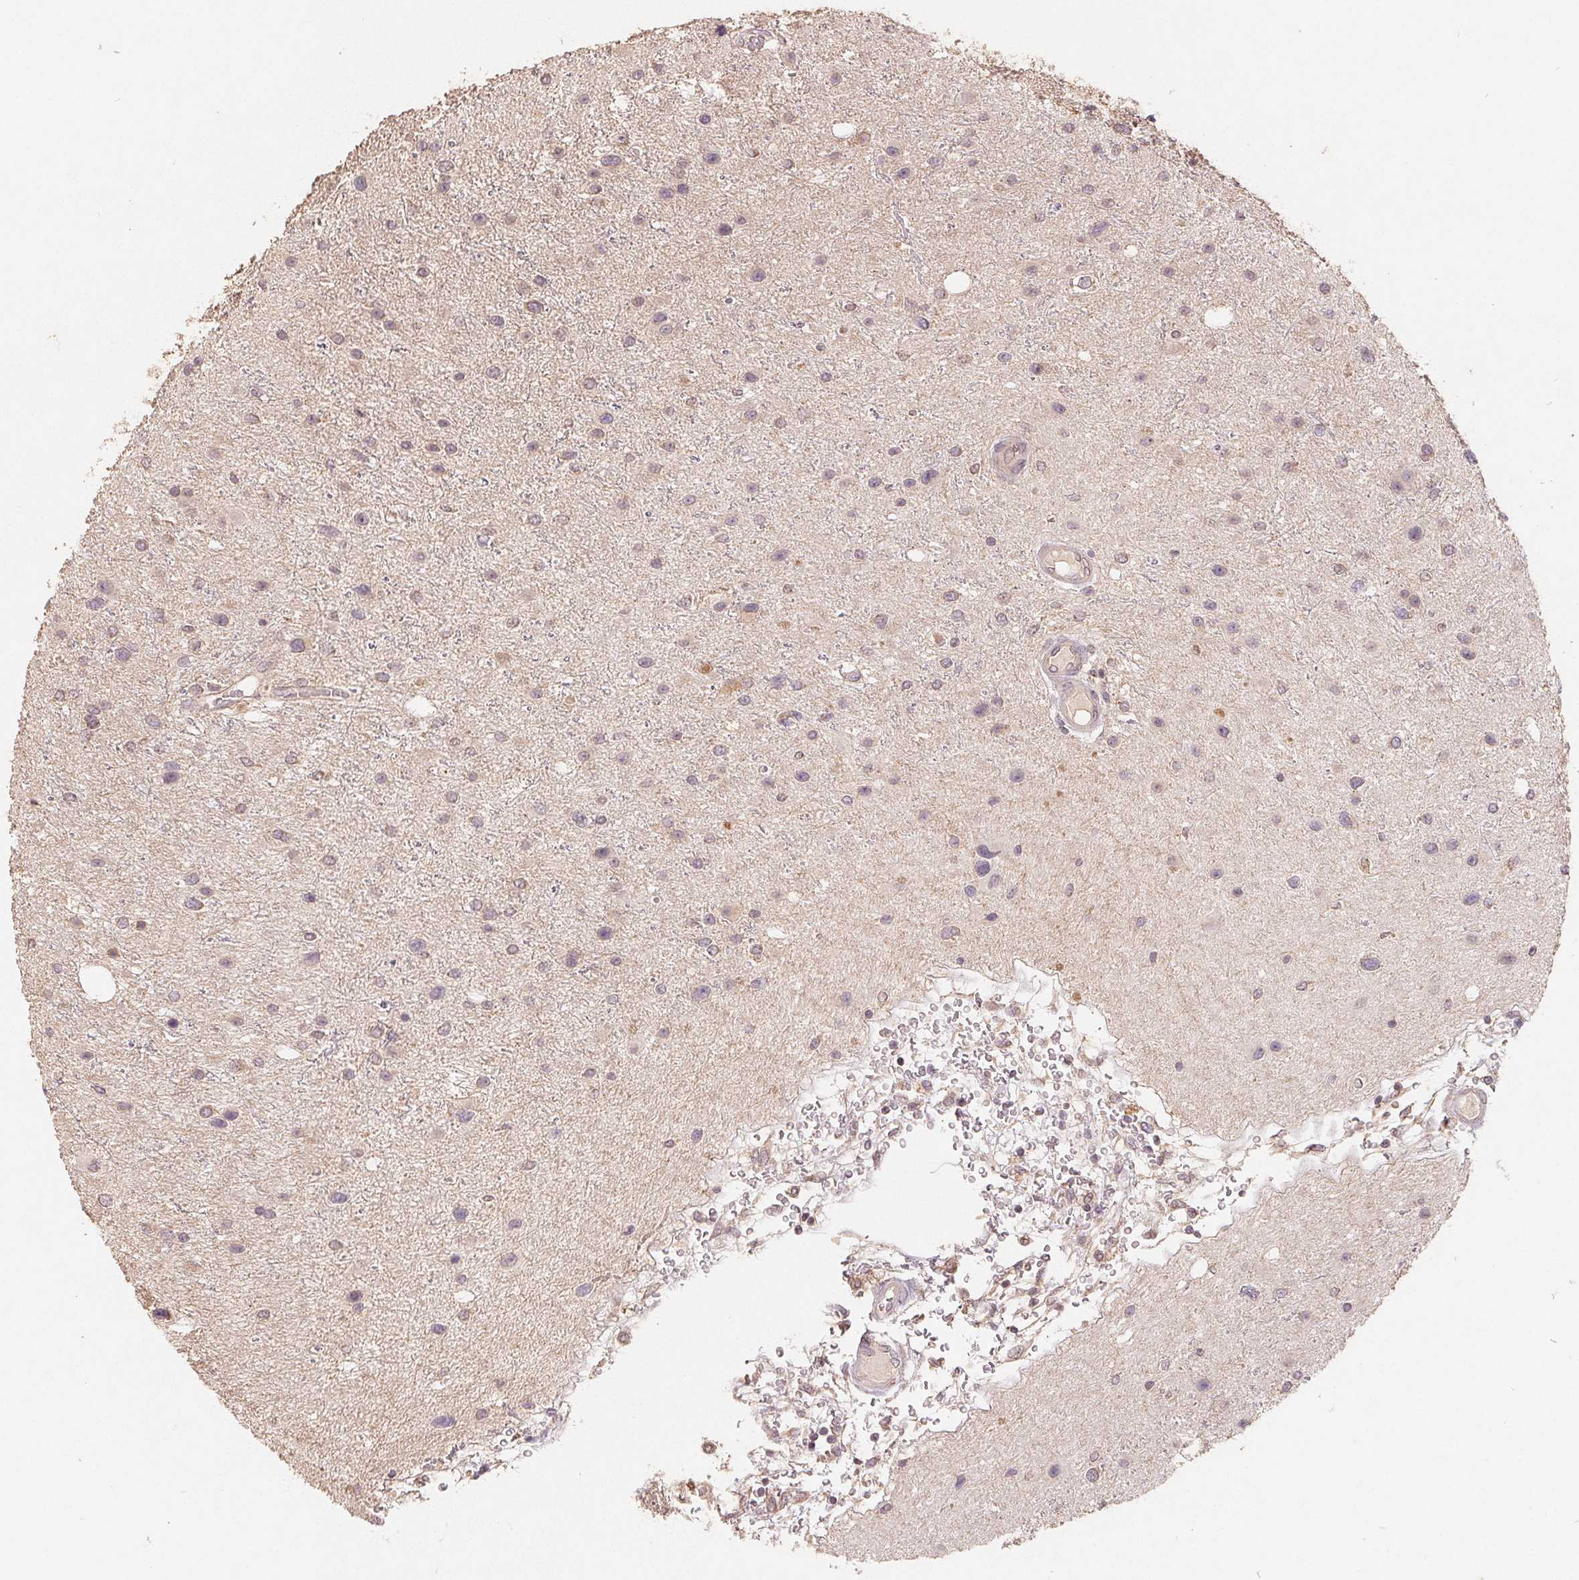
{"staining": {"intensity": "weak", "quantity": "25%-75%", "location": "cytoplasmic/membranous"}, "tissue": "glioma", "cell_type": "Tumor cells", "image_type": "cancer", "snomed": [{"axis": "morphology", "description": "Glioma, malignant, Low grade"}, {"axis": "topography", "description": "Brain"}], "caption": "Protein staining exhibits weak cytoplasmic/membranous expression in approximately 25%-75% of tumor cells in glioma.", "gene": "CDIPT", "patient": {"sex": "female", "age": 32}}